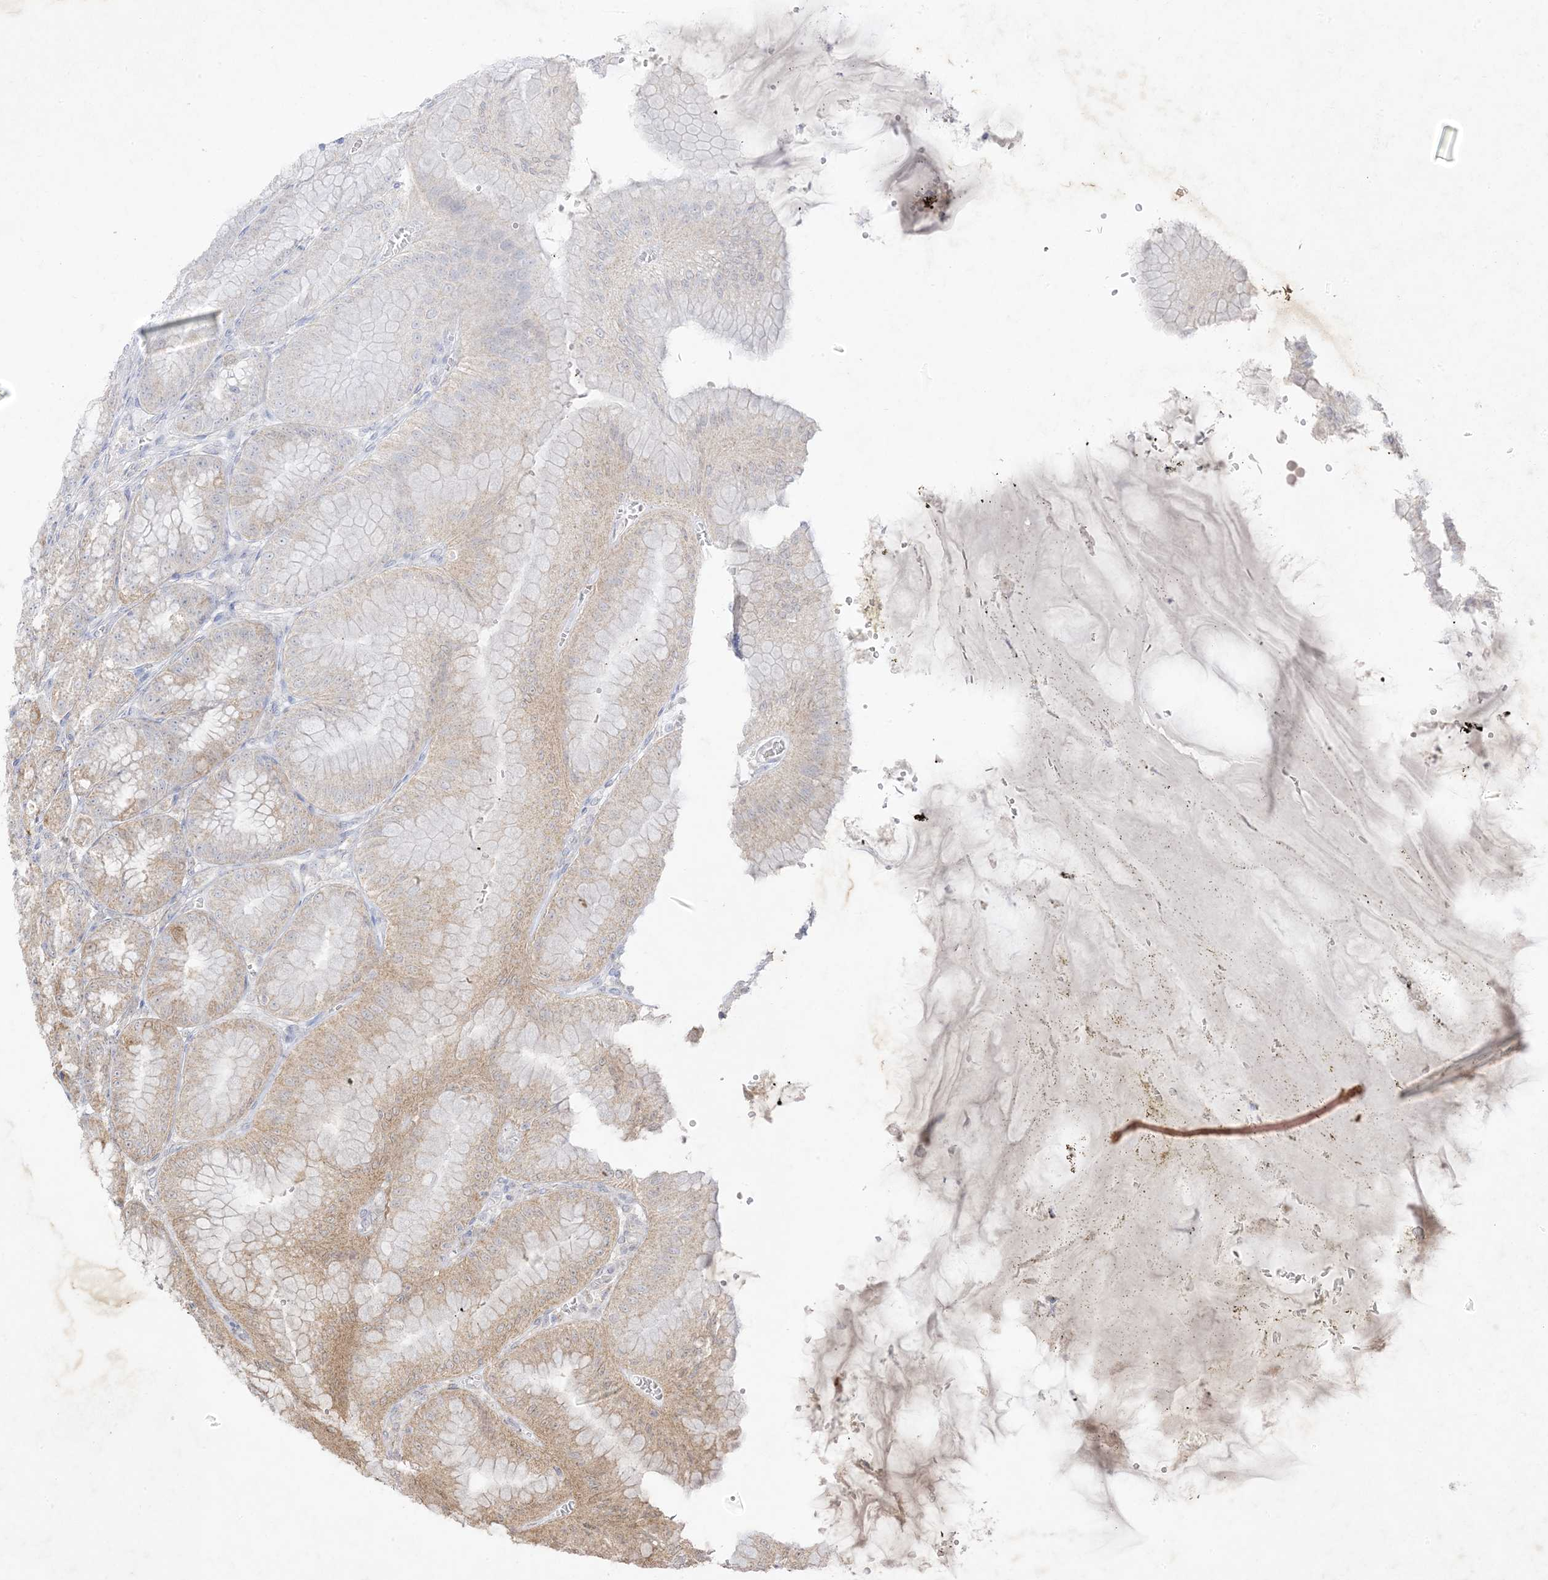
{"staining": {"intensity": "moderate", "quantity": "25%-75%", "location": "cytoplasmic/membranous"}, "tissue": "stomach", "cell_type": "Glandular cells", "image_type": "normal", "snomed": [{"axis": "morphology", "description": "Normal tissue, NOS"}, {"axis": "topography", "description": "Stomach, lower"}], "caption": "The histopathology image displays immunohistochemical staining of normal stomach. There is moderate cytoplasmic/membranous expression is seen in approximately 25%-75% of glandular cells.", "gene": "UBE2C", "patient": {"sex": "male", "age": 71}}